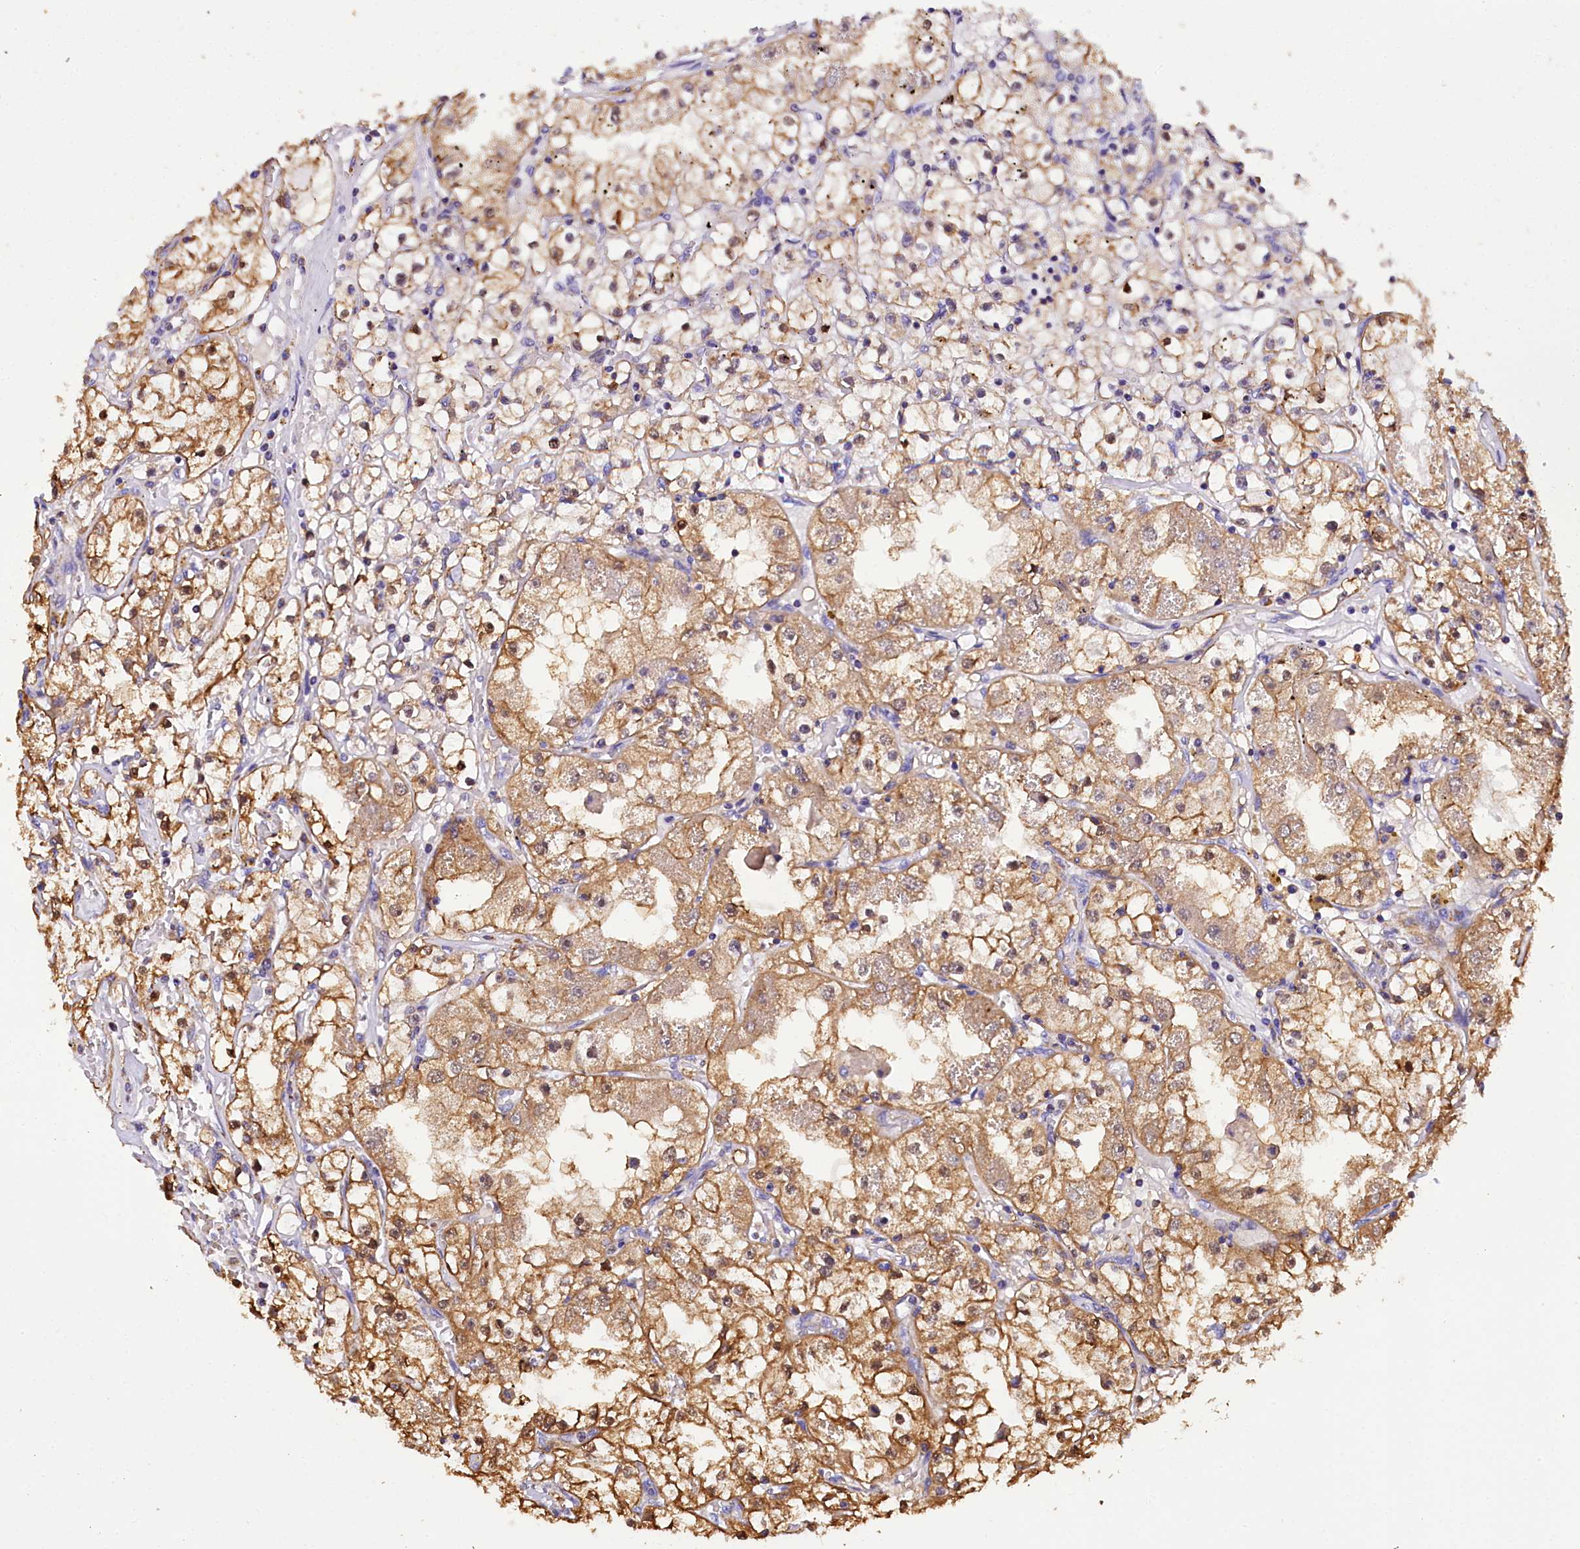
{"staining": {"intensity": "moderate", "quantity": ">75%", "location": "cytoplasmic/membranous"}, "tissue": "renal cancer", "cell_type": "Tumor cells", "image_type": "cancer", "snomed": [{"axis": "morphology", "description": "Adenocarcinoma, NOS"}, {"axis": "topography", "description": "Kidney"}], "caption": "Immunohistochemical staining of adenocarcinoma (renal) exhibits medium levels of moderate cytoplasmic/membranous protein expression in about >75% of tumor cells. (brown staining indicates protein expression, while blue staining denotes nuclei).", "gene": "TASOR2", "patient": {"sex": "male", "age": 56}}